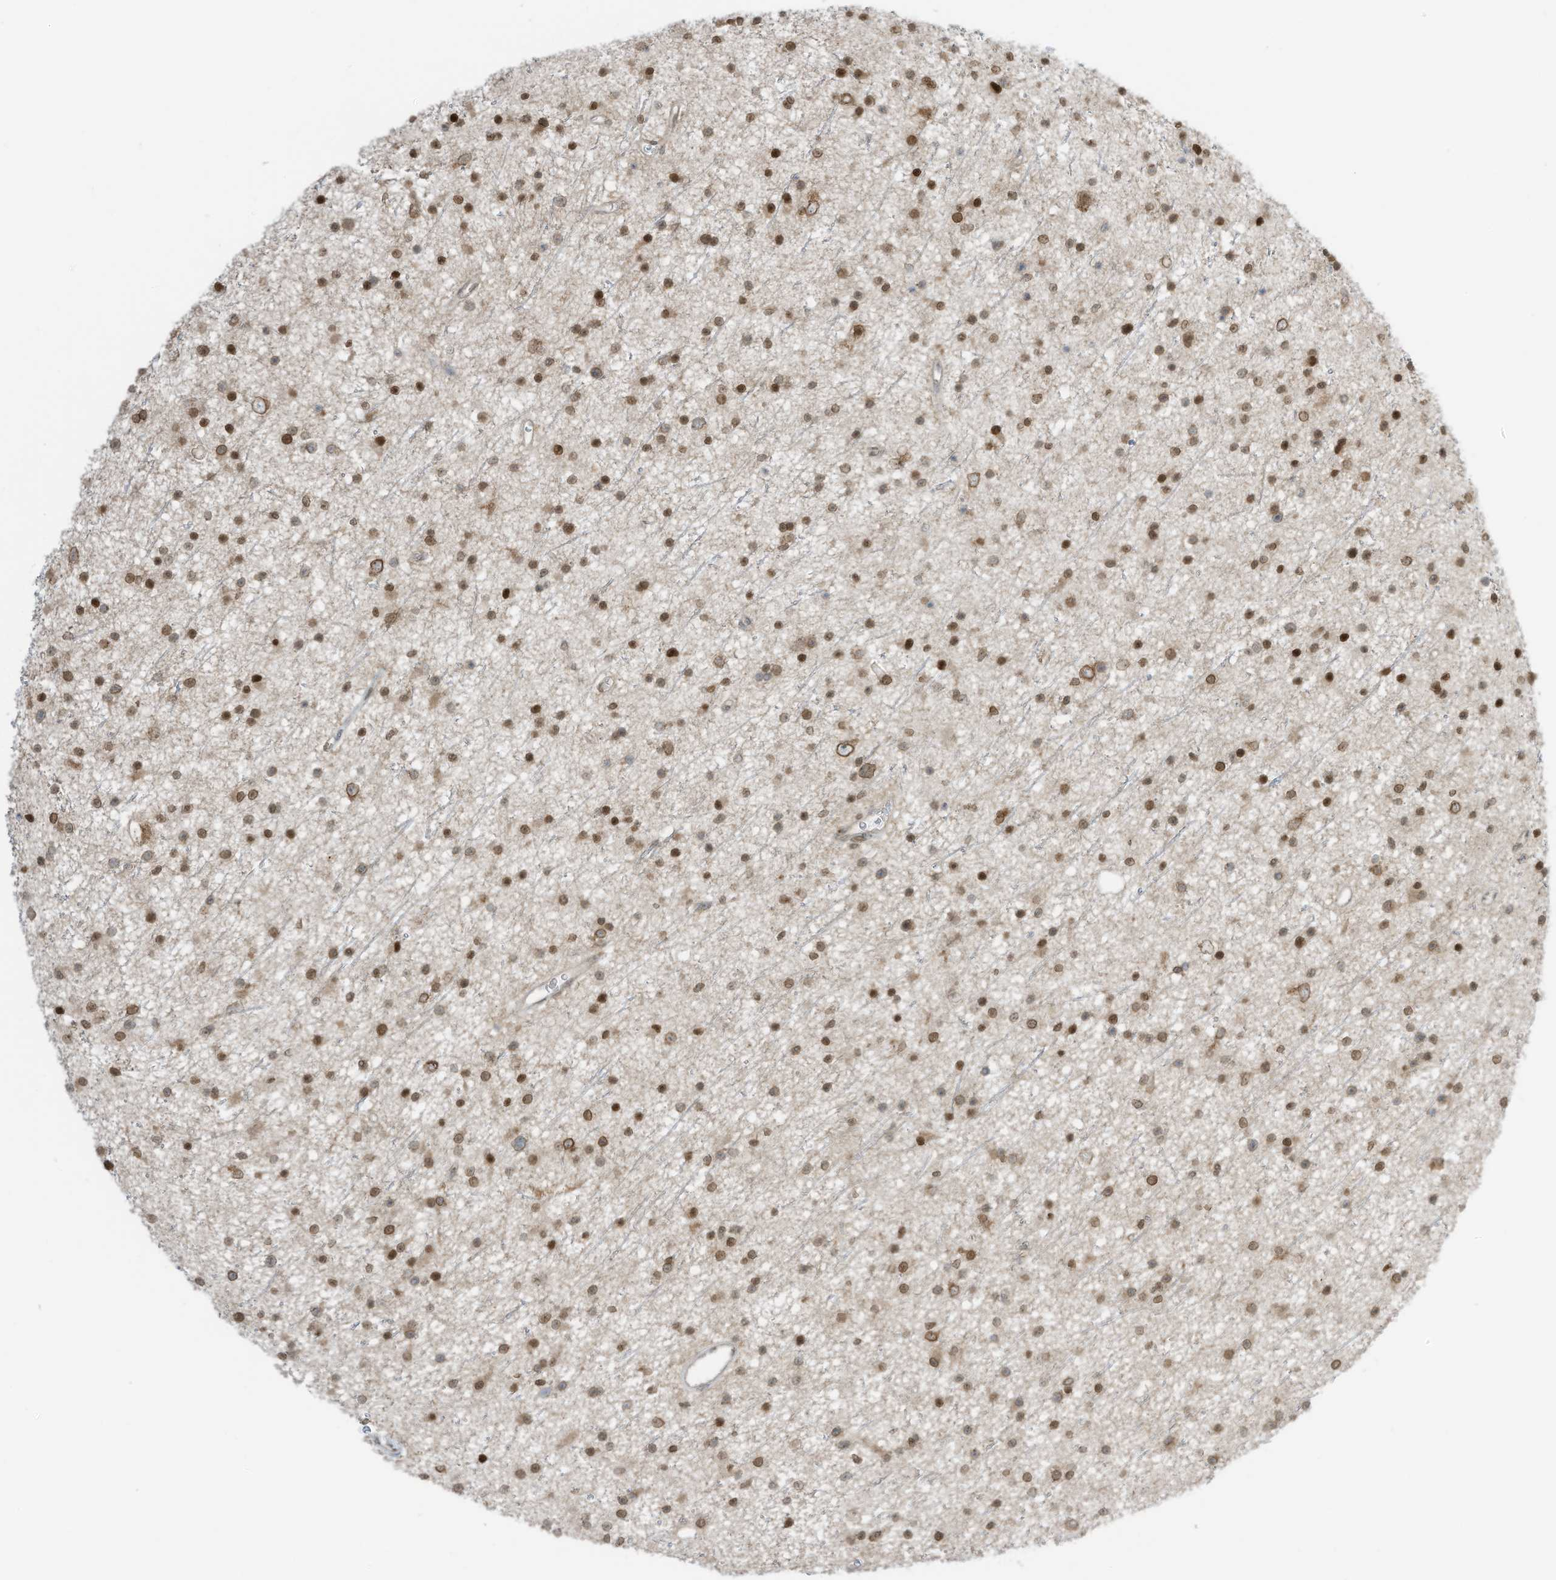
{"staining": {"intensity": "moderate", "quantity": ">75%", "location": "nuclear"}, "tissue": "glioma", "cell_type": "Tumor cells", "image_type": "cancer", "snomed": [{"axis": "morphology", "description": "Glioma, malignant, Low grade"}, {"axis": "topography", "description": "Cerebral cortex"}], "caption": "There is medium levels of moderate nuclear positivity in tumor cells of glioma, as demonstrated by immunohistochemical staining (brown color).", "gene": "KPNB1", "patient": {"sex": "female", "age": 39}}